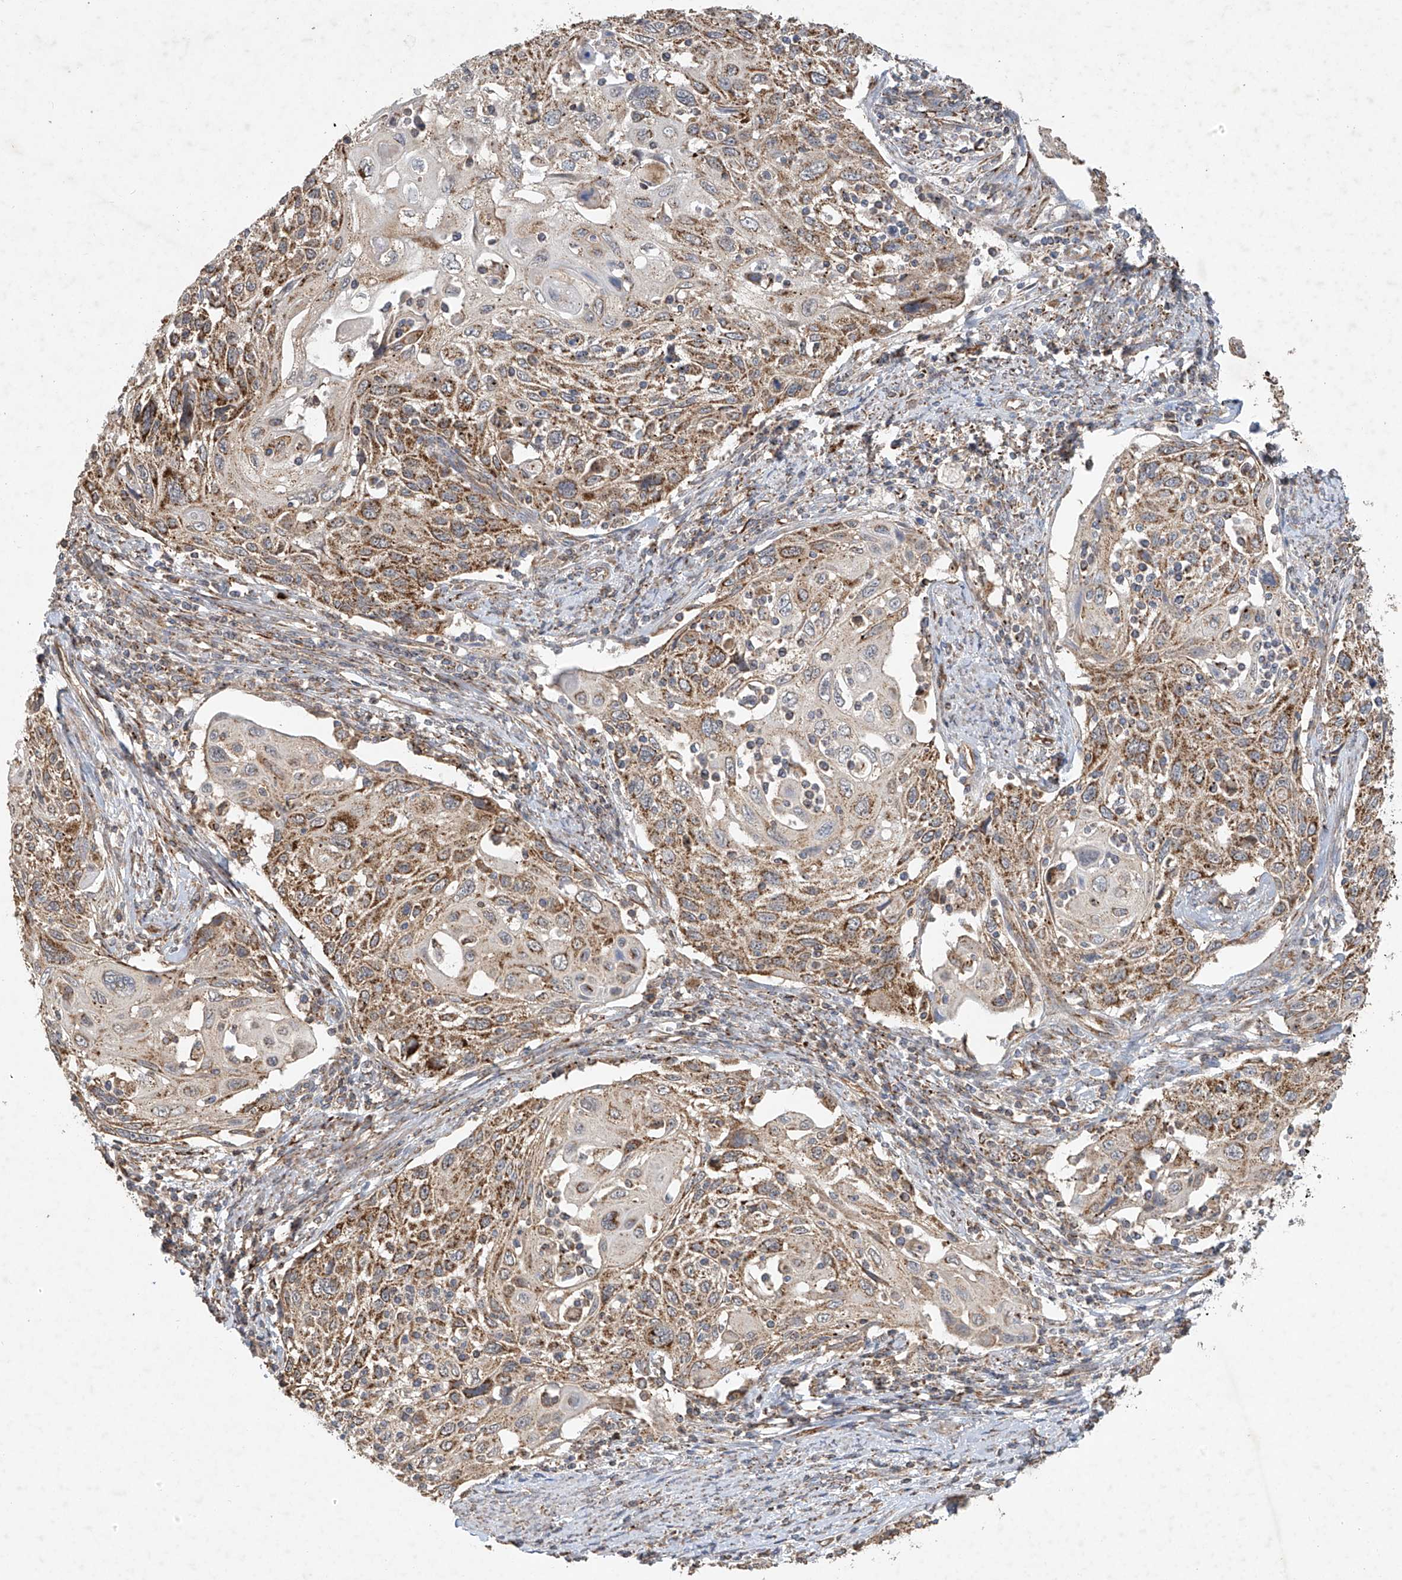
{"staining": {"intensity": "moderate", "quantity": ">75%", "location": "cytoplasmic/membranous"}, "tissue": "cervical cancer", "cell_type": "Tumor cells", "image_type": "cancer", "snomed": [{"axis": "morphology", "description": "Squamous cell carcinoma, NOS"}, {"axis": "topography", "description": "Cervix"}], "caption": "Protein staining of cervical cancer (squamous cell carcinoma) tissue demonstrates moderate cytoplasmic/membranous expression in about >75% of tumor cells. The protein is stained brown, and the nuclei are stained in blue (DAB (3,3'-diaminobenzidine) IHC with brightfield microscopy, high magnification).", "gene": "UQCC1", "patient": {"sex": "female", "age": 70}}